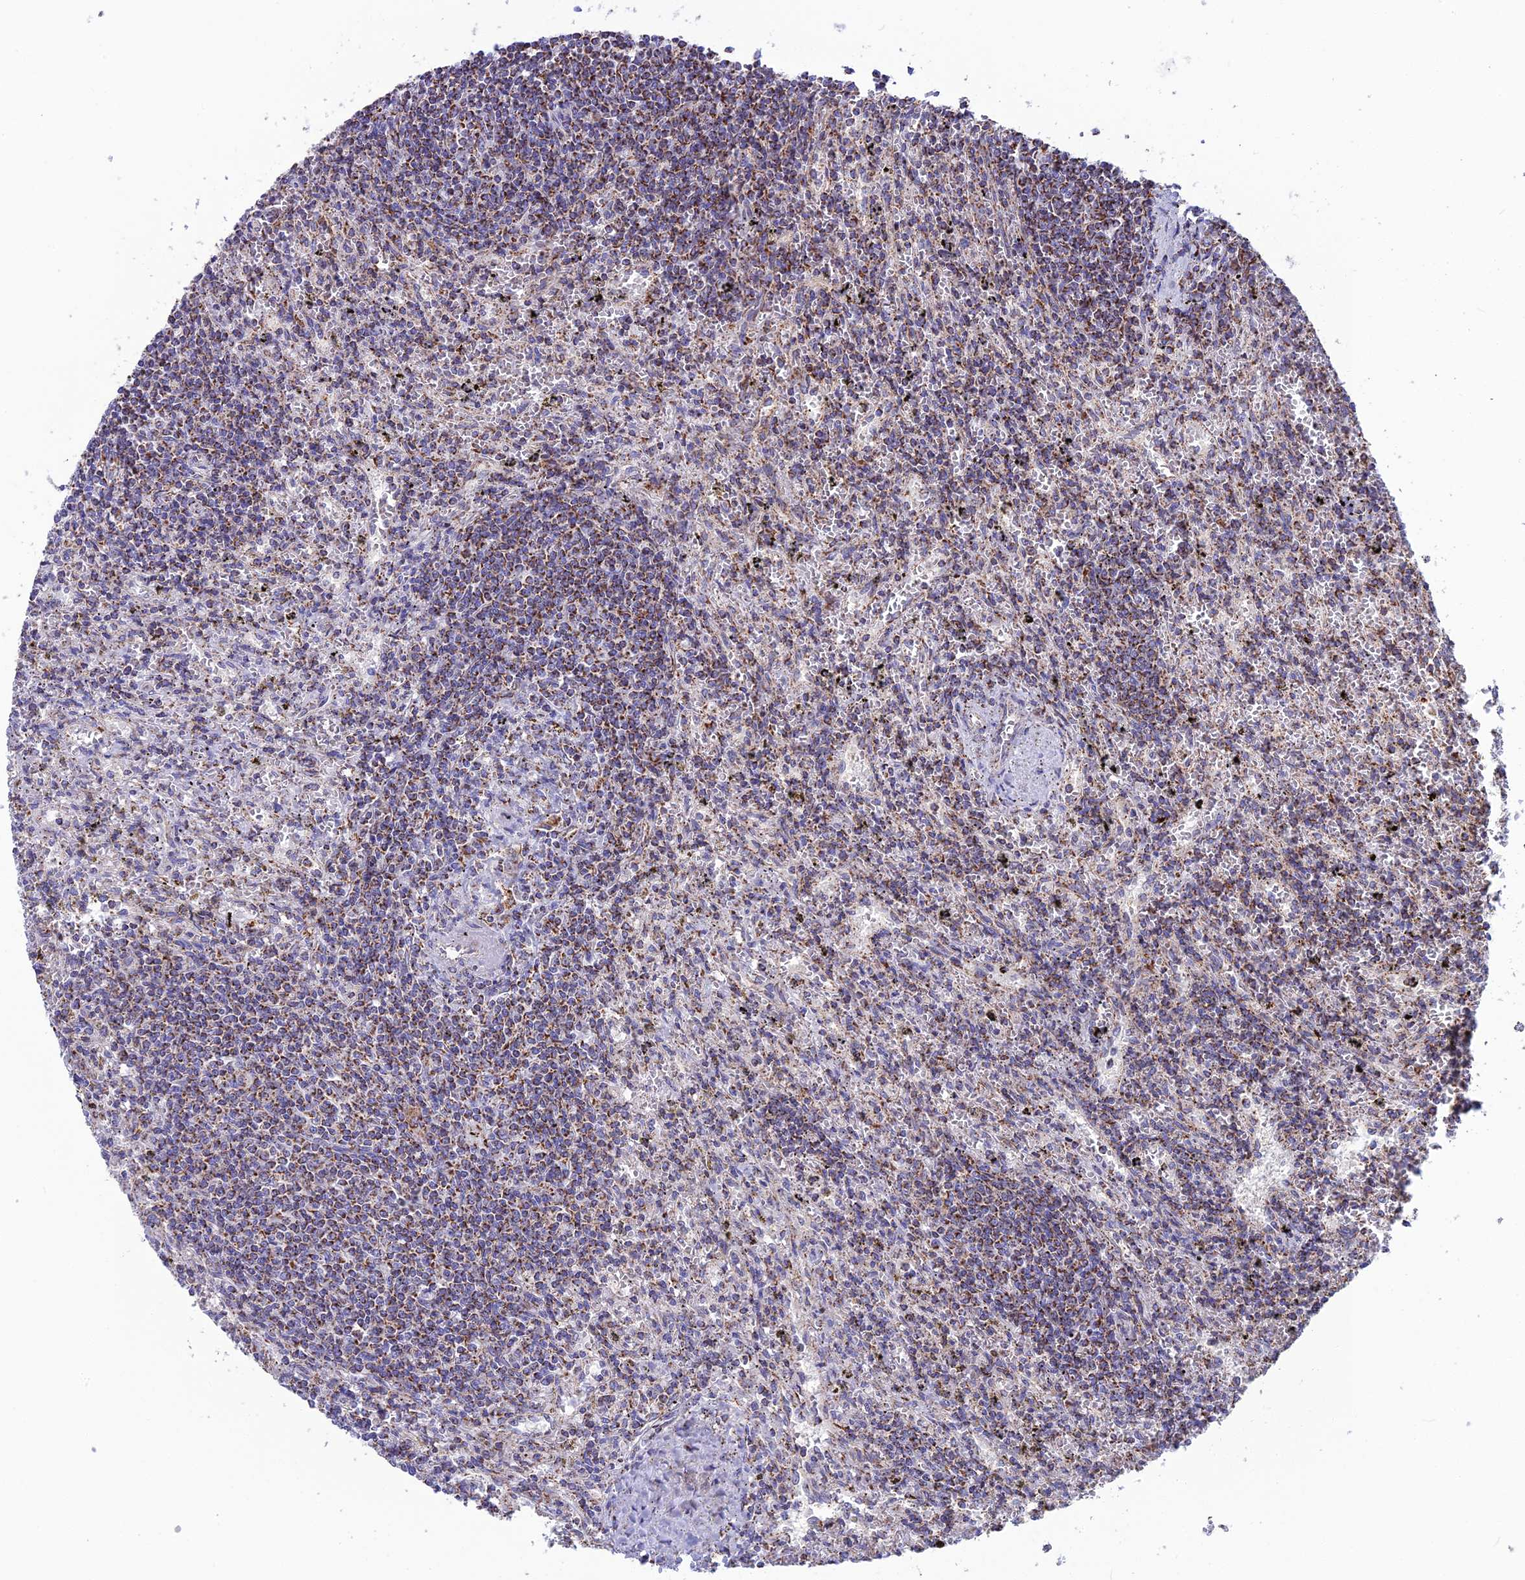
{"staining": {"intensity": "moderate", "quantity": ">75%", "location": "cytoplasmic/membranous"}, "tissue": "lymphoma", "cell_type": "Tumor cells", "image_type": "cancer", "snomed": [{"axis": "morphology", "description": "Malignant lymphoma, non-Hodgkin's type, Low grade"}, {"axis": "topography", "description": "Spleen"}], "caption": "The histopathology image displays immunohistochemical staining of lymphoma. There is moderate cytoplasmic/membranous staining is appreciated in about >75% of tumor cells. (IHC, brightfield microscopy, high magnification).", "gene": "CS", "patient": {"sex": "male", "age": 76}}